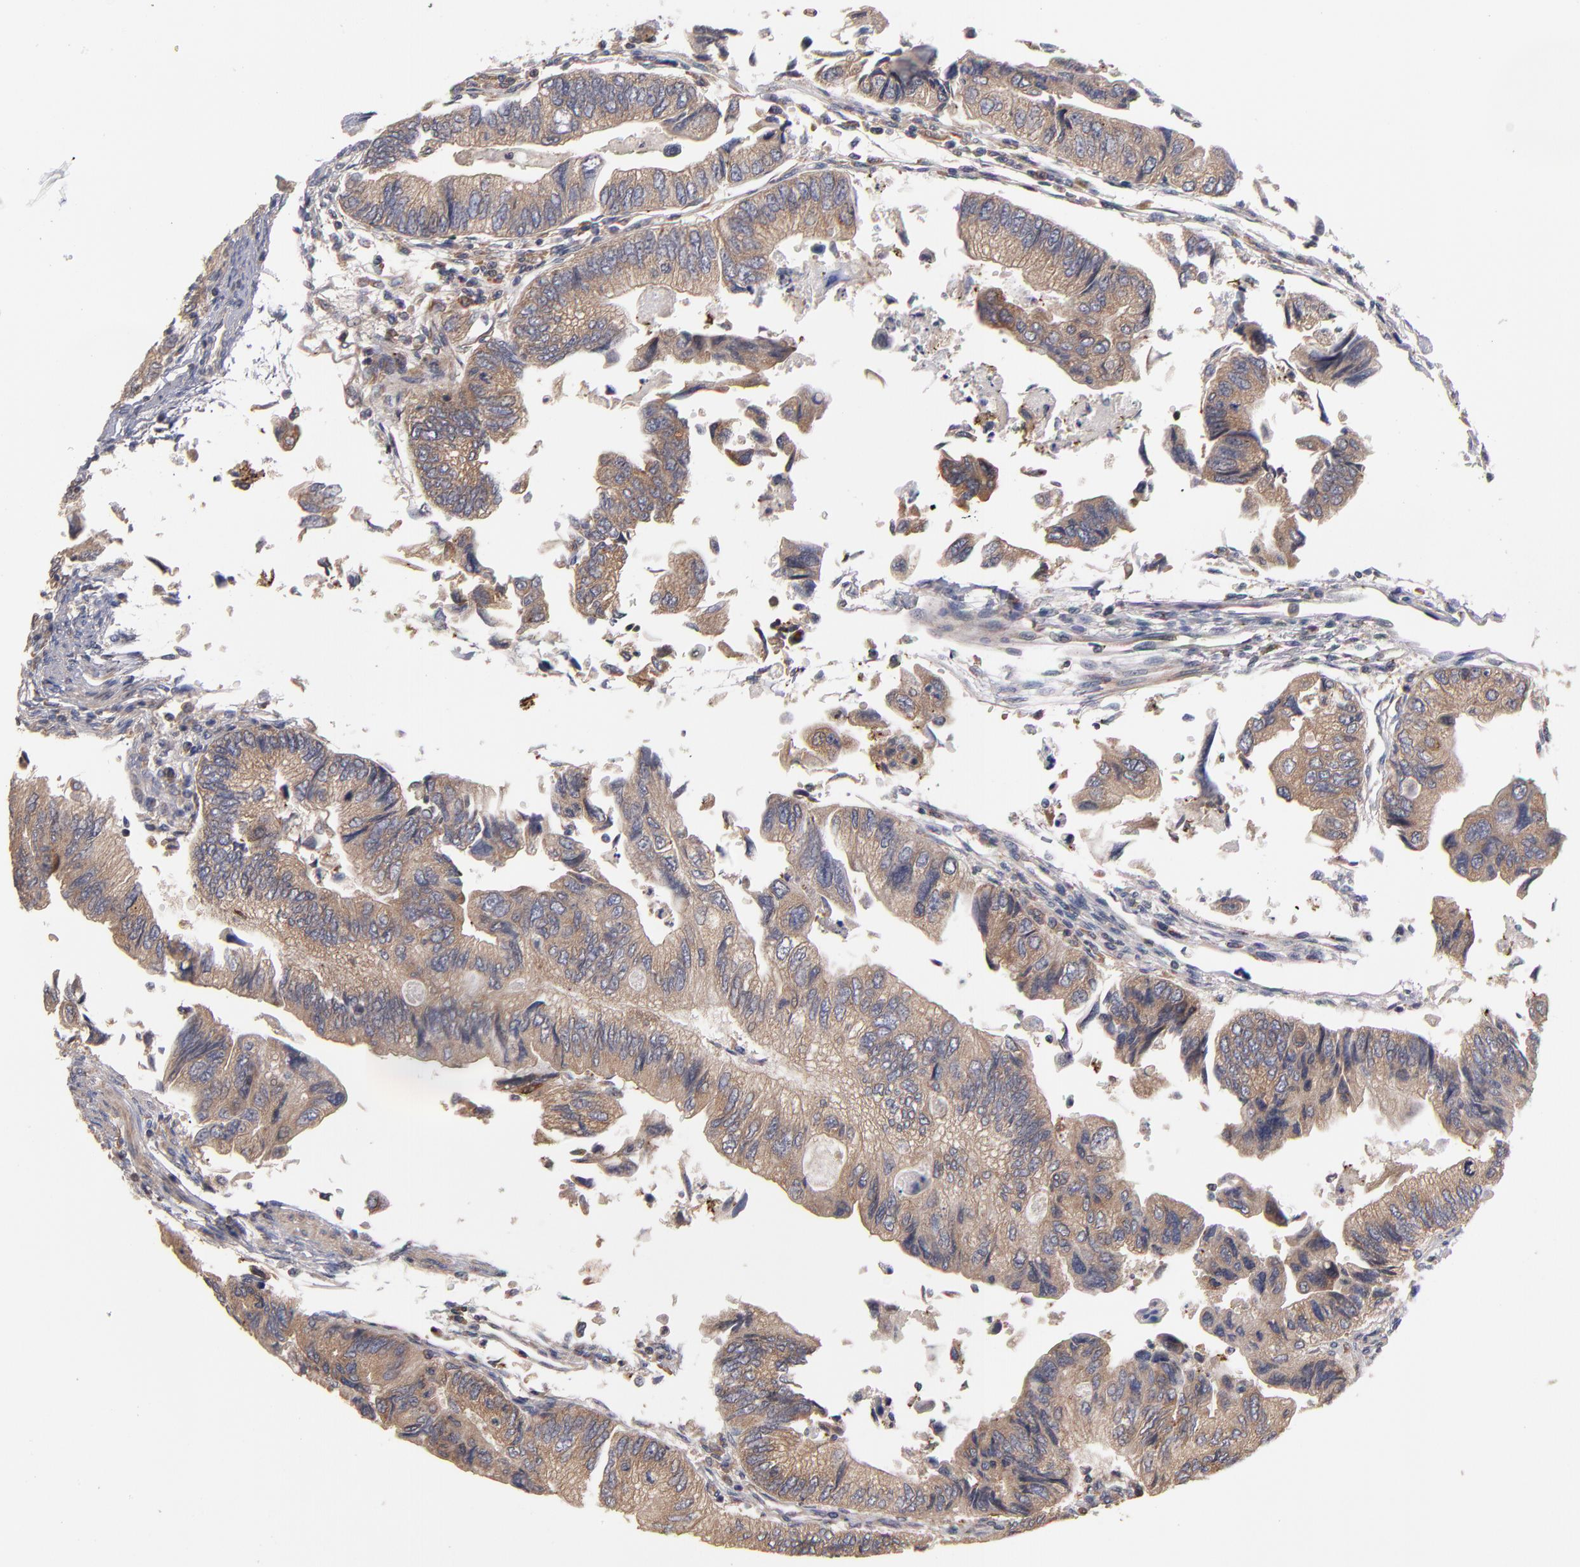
{"staining": {"intensity": "weak", "quantity": "25%-75%", "location": "cytoplasmic/membranous"}, "tissue": "colorectal cancer", "cell_type": "Tumor cells", "image_type": "cancer", "snomed": [{"axis": "morphology", "description": "Adenocarcinoma, NOS"}, {"axis": "topography", "description": "Colon"}], "caption": "Human adenocarcinoma (colorectal) stained for a protein (brown) demonstrates weak cytoplasmic/membranous positive staining in about 25%-75% of tumor cells.", "gene": "DACT1", "patient": {"sex": "female", "age": 11}}